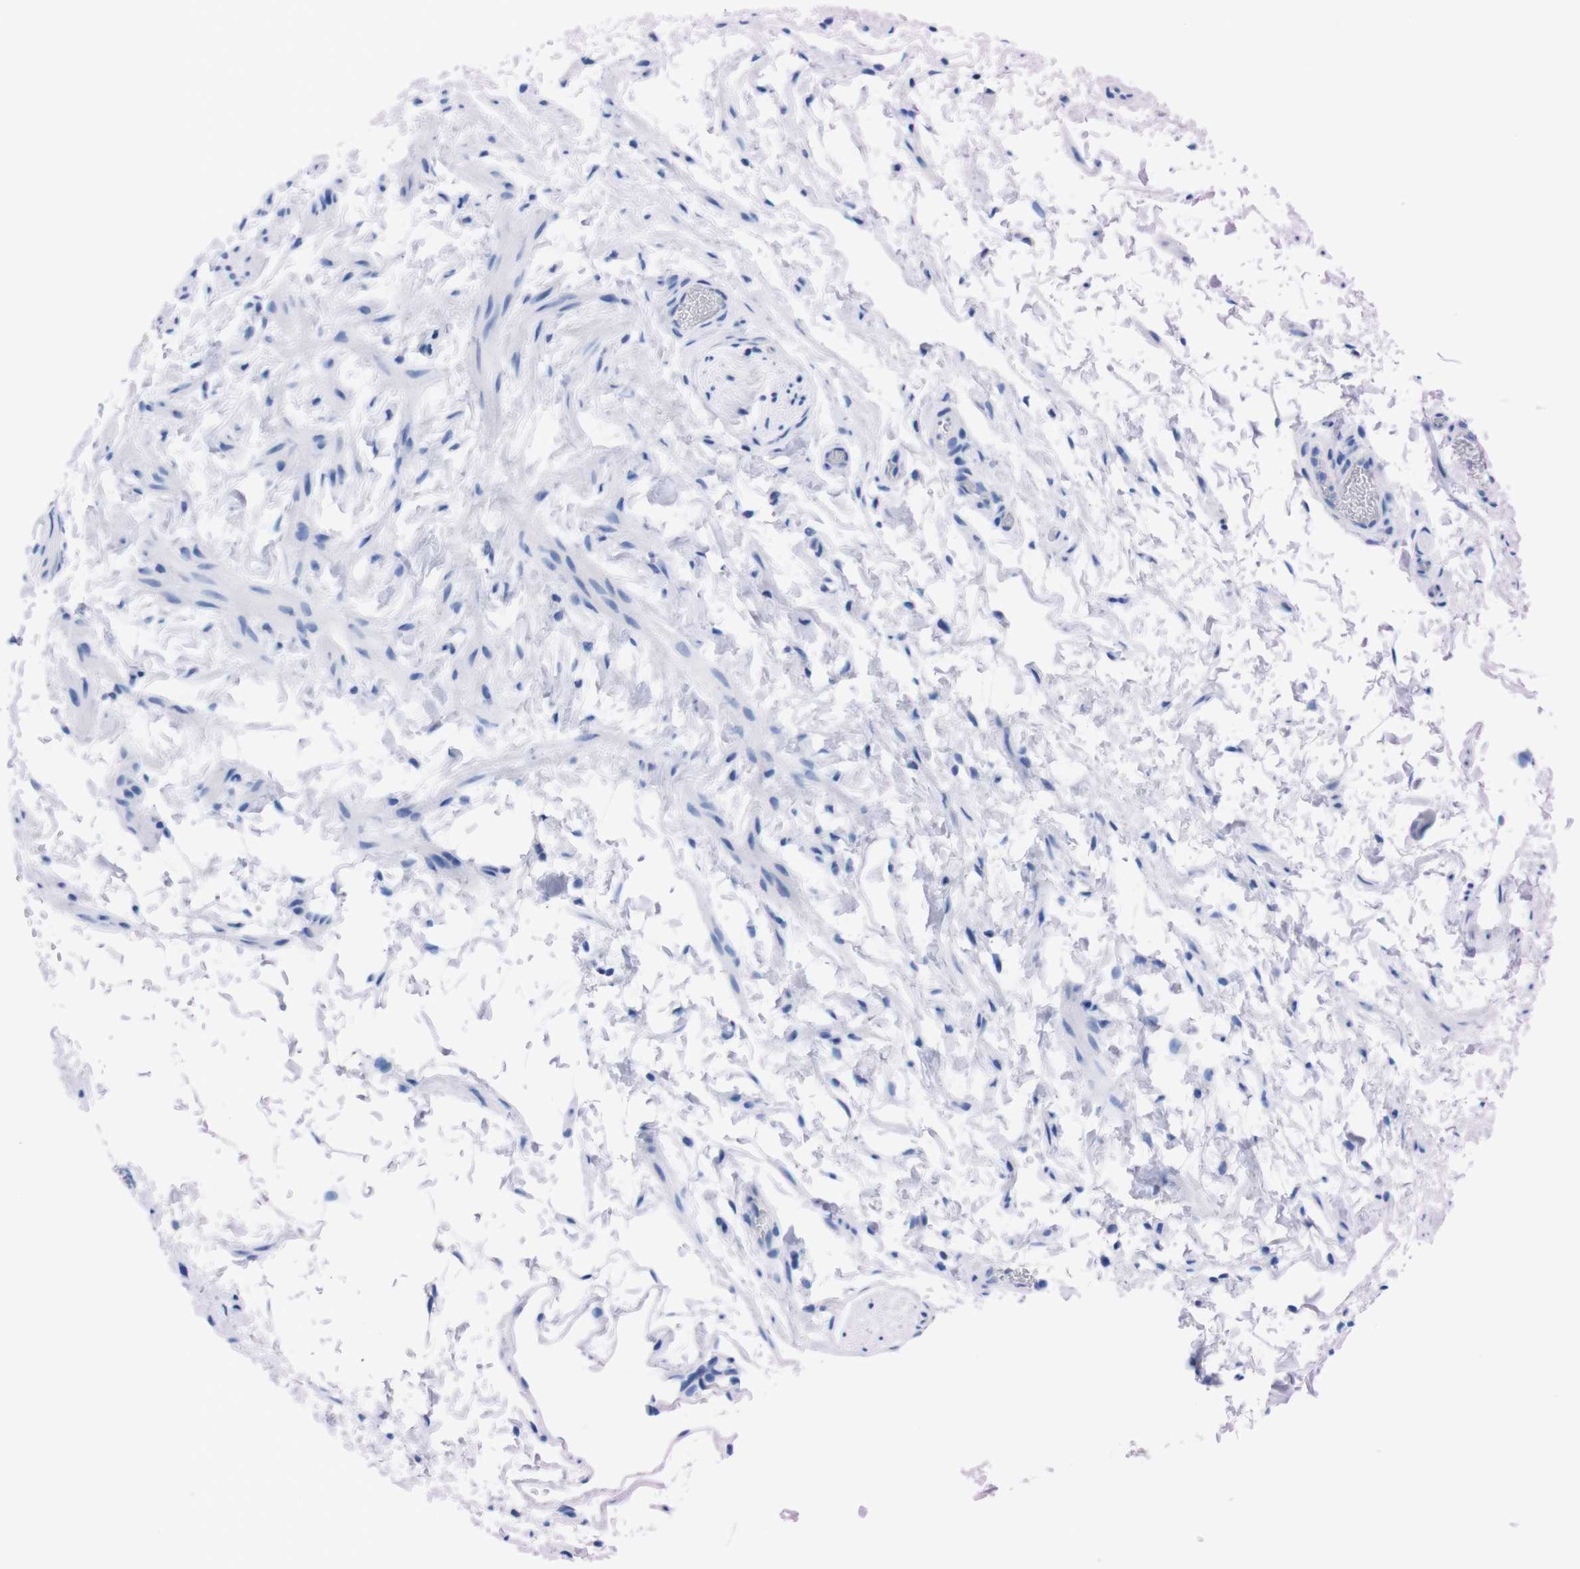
{"staining": {"intensity": "negative", "quantity": "none", "location": "none"}, "tissue": "epididymis", "cell_type": "Glandular cells", "image_type": "normal", "snomed": [{"axis": "morphology", "description": "Normal tissue, NOS"}, {"axis": "topography", "description": "Epididymis"}], "caption": "Immunohistochemistry image of benign epididymis: human epididymis stained with DAB exhibits no significant protein positivity in glandular cells. (IHC, brightfield microscopy, high magnification).", "gene": "TMEM243", "patient": {"sex": "male", "age": 36}}